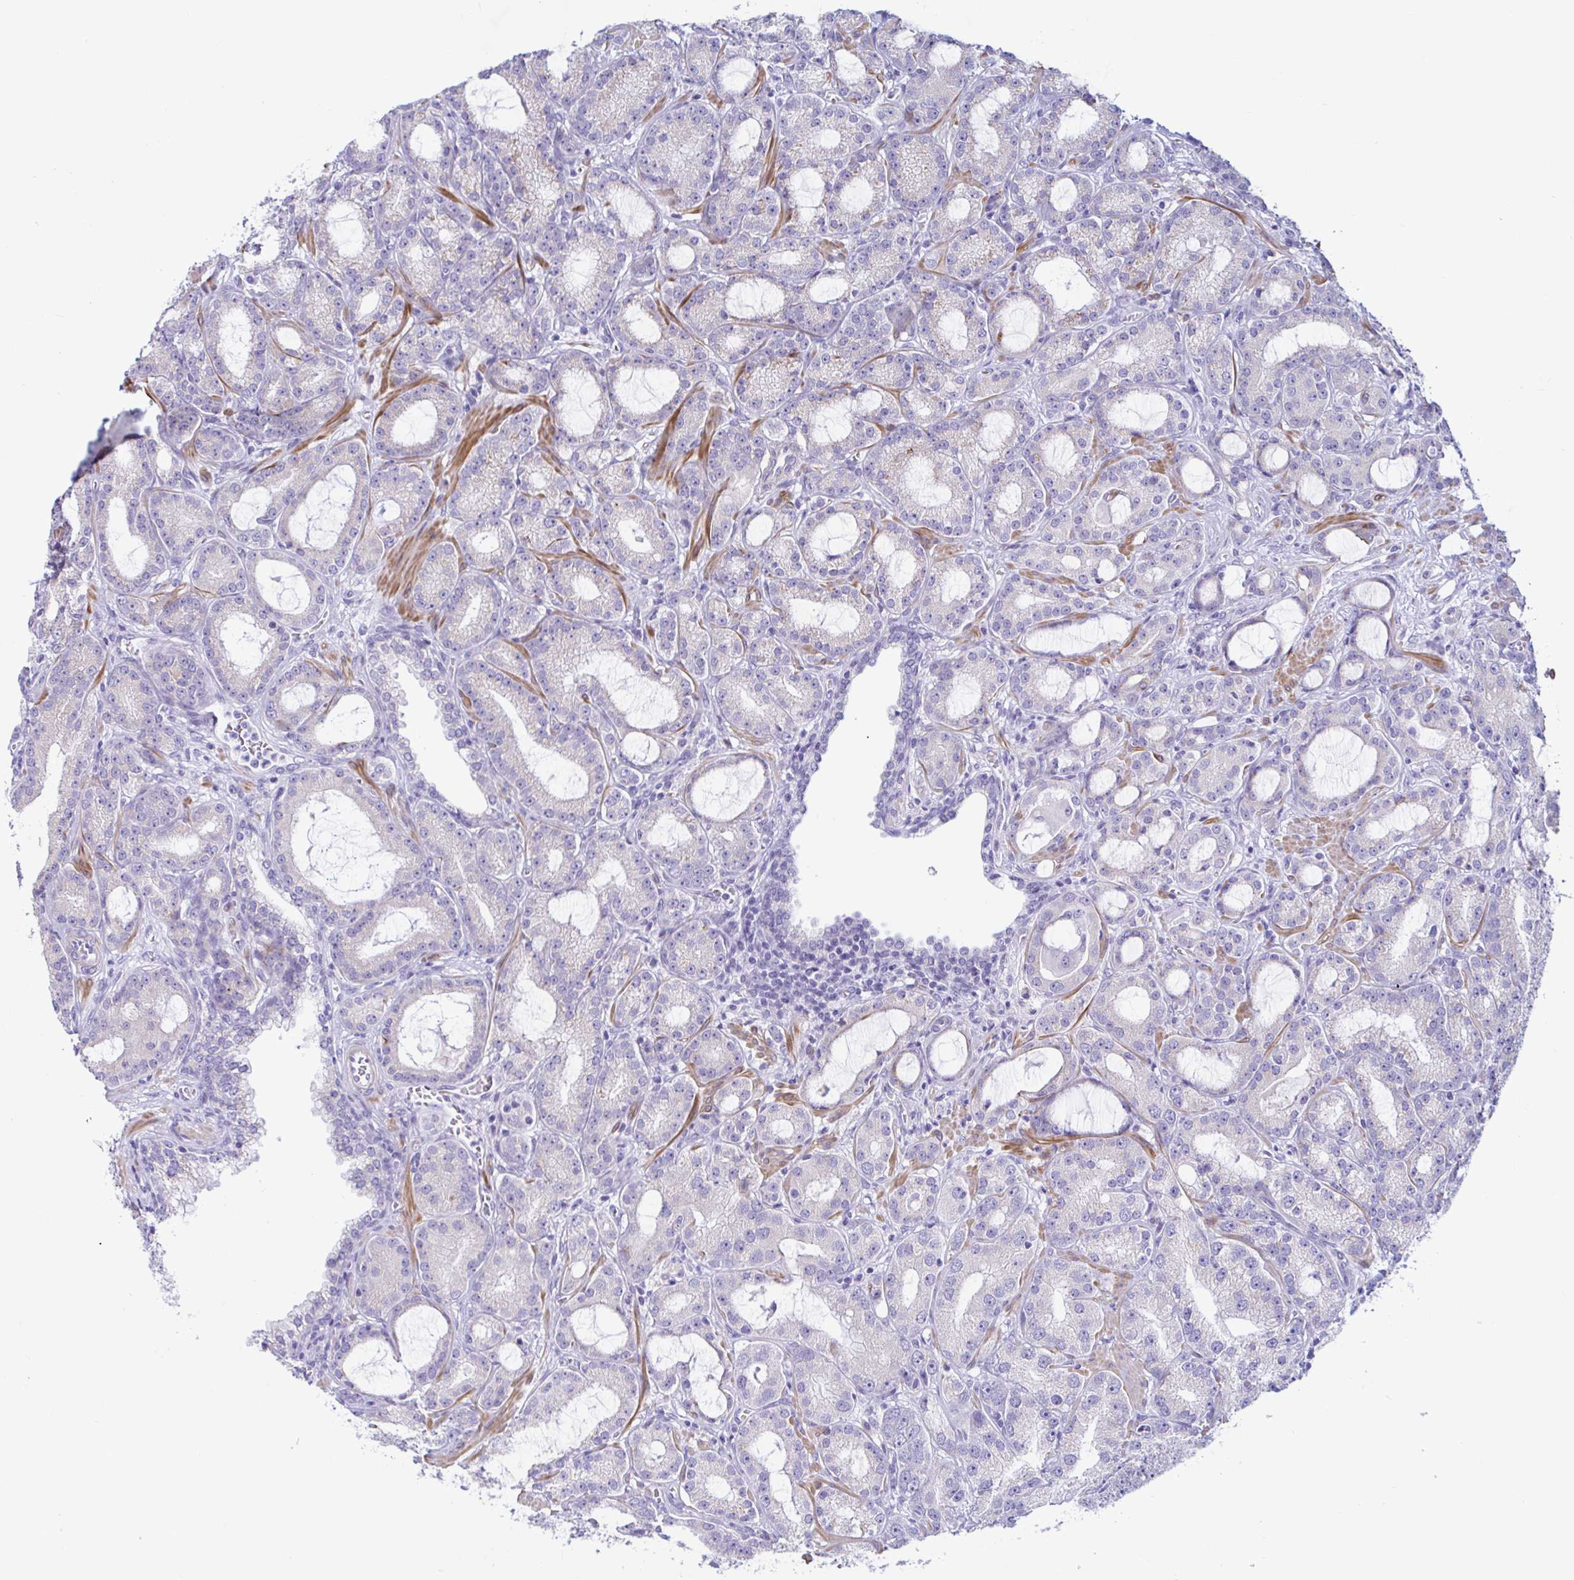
{"staining": {"intensity": "negative", "quantity": "none", "location": "none"}, "tissue": "prostate cancer", "cell_type": "Tumor cells", "image_type": "cancer", "snomed": [{"axis": "morphology", "description": "Adenocarcinoma, High grade"}, {"axis": "topography", "description": "Prostate"}], "caption": "Tumor cells show no significant expression in prostate cancer. (Immunohistochemistry, brightfield microscopy, high magnification).", "gene": "NBPF3", "patient": {"sex": "male", "age": 65}}